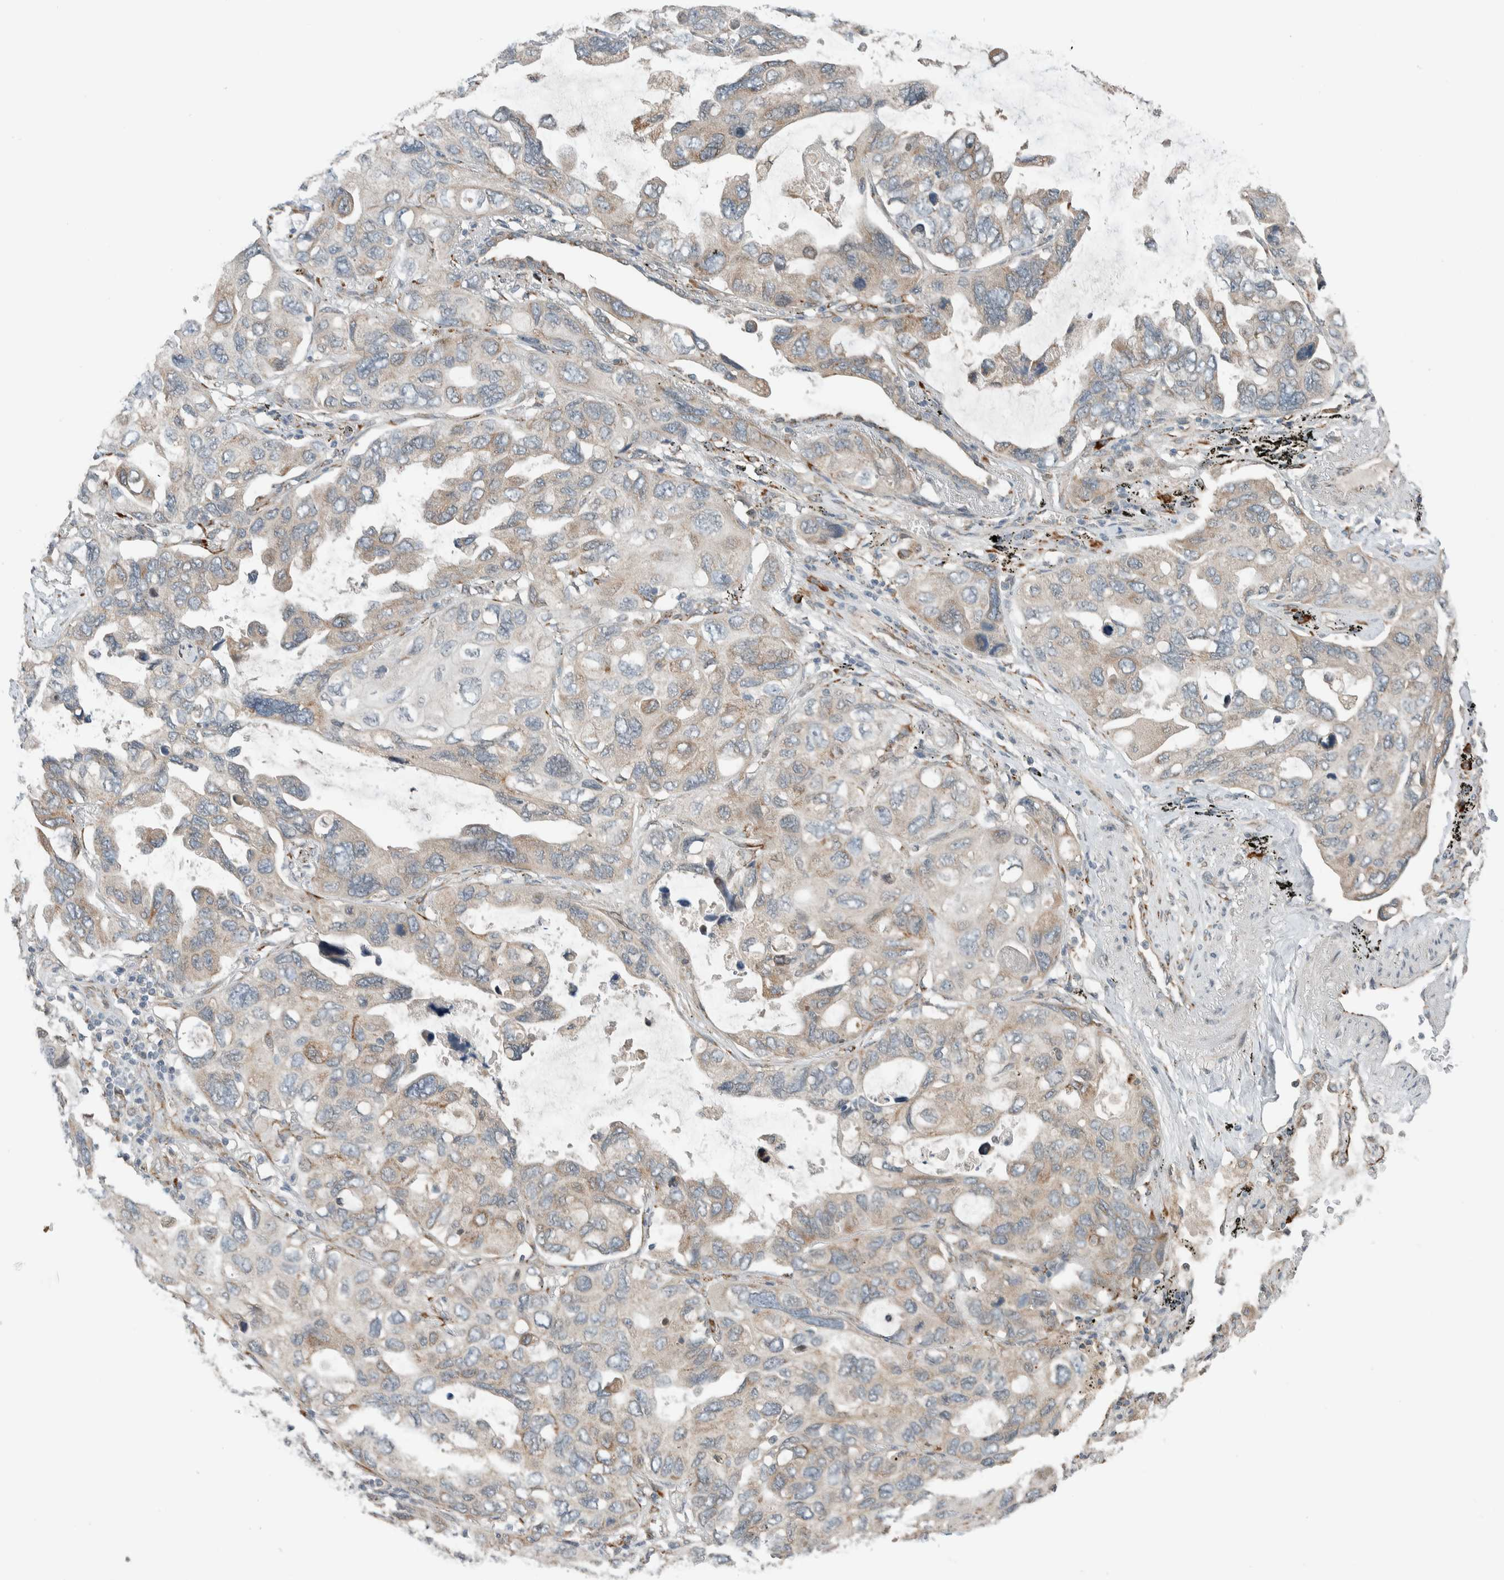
{"staining": {"intensity": "weak", "quantity": "<25%", "location": "cytoplasmic/membranous"}, "tissue": "lung cancer", "cell_type": "Tumor cells", "image_type": "cancer", "snomed": [{"axis": "morphology", "description": "Squamous cell carcinoma, NOS"}, {"axis": "topography", "description": "Lung"}], "caption": "A photomicrograph of lung cancer stained for a protein shows no brown staining in tumor cells.", "gene": "CTBP2", "patient": {"sex": "female", "age": 73}}